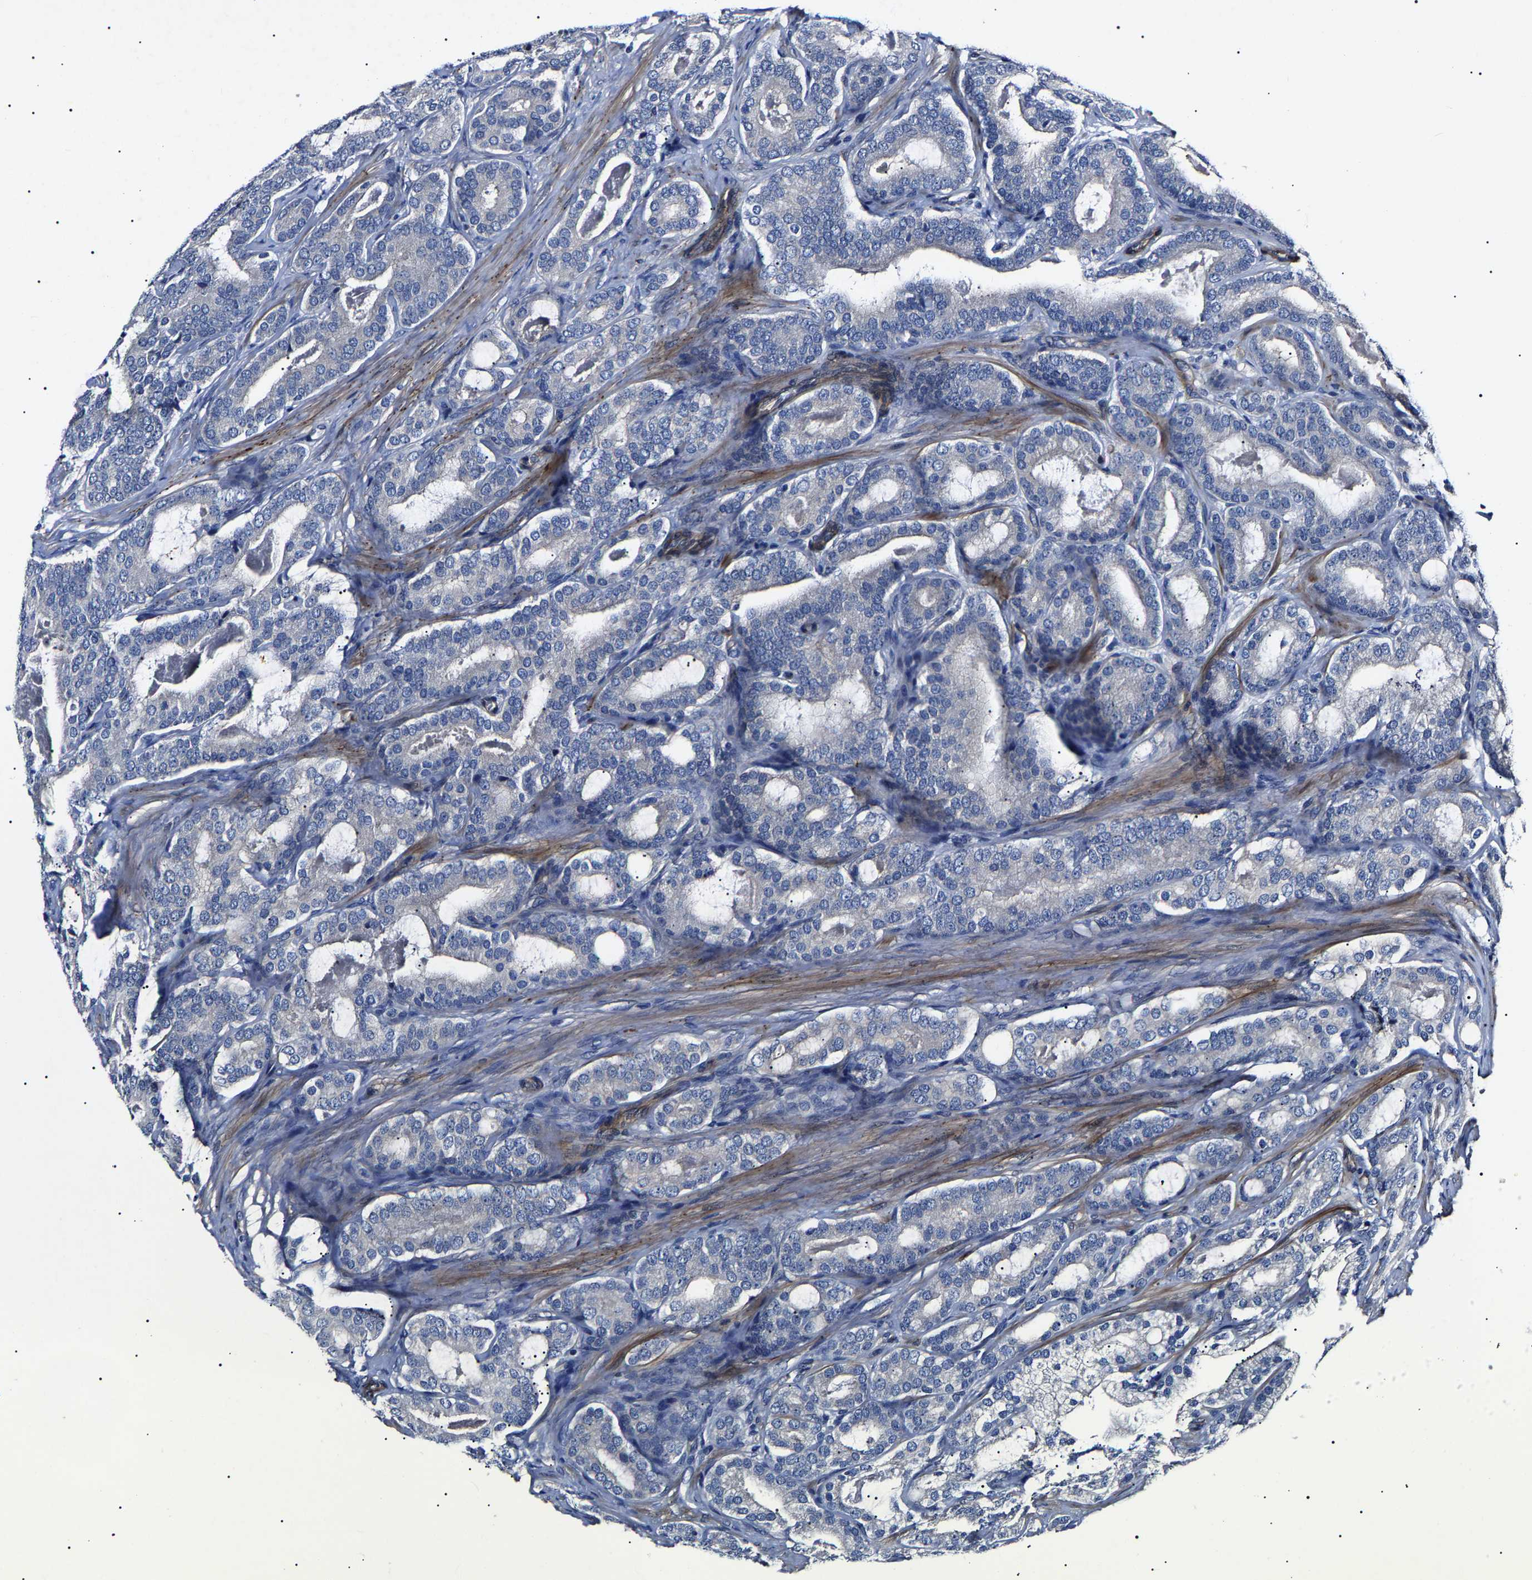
{"staining": {"intensity": "negative", "quantity": "none", "location": "none"}, "tissue": "prostate cancer", "cell_type": "Tumor cells", "image_type": "cancer", "snomed": [{"axis": "morphology", "description": "Adenocarcinoma, High grade"}, {"axis": "topography", "description": "Prostate"}], "caption": "Prostate high-grade adenocarcinoma was stained to show a protein in brown. There is no significant positivity in tumor cells.", "gene": "KLHL42", "patient": {"sex": "male", "age": 60}}